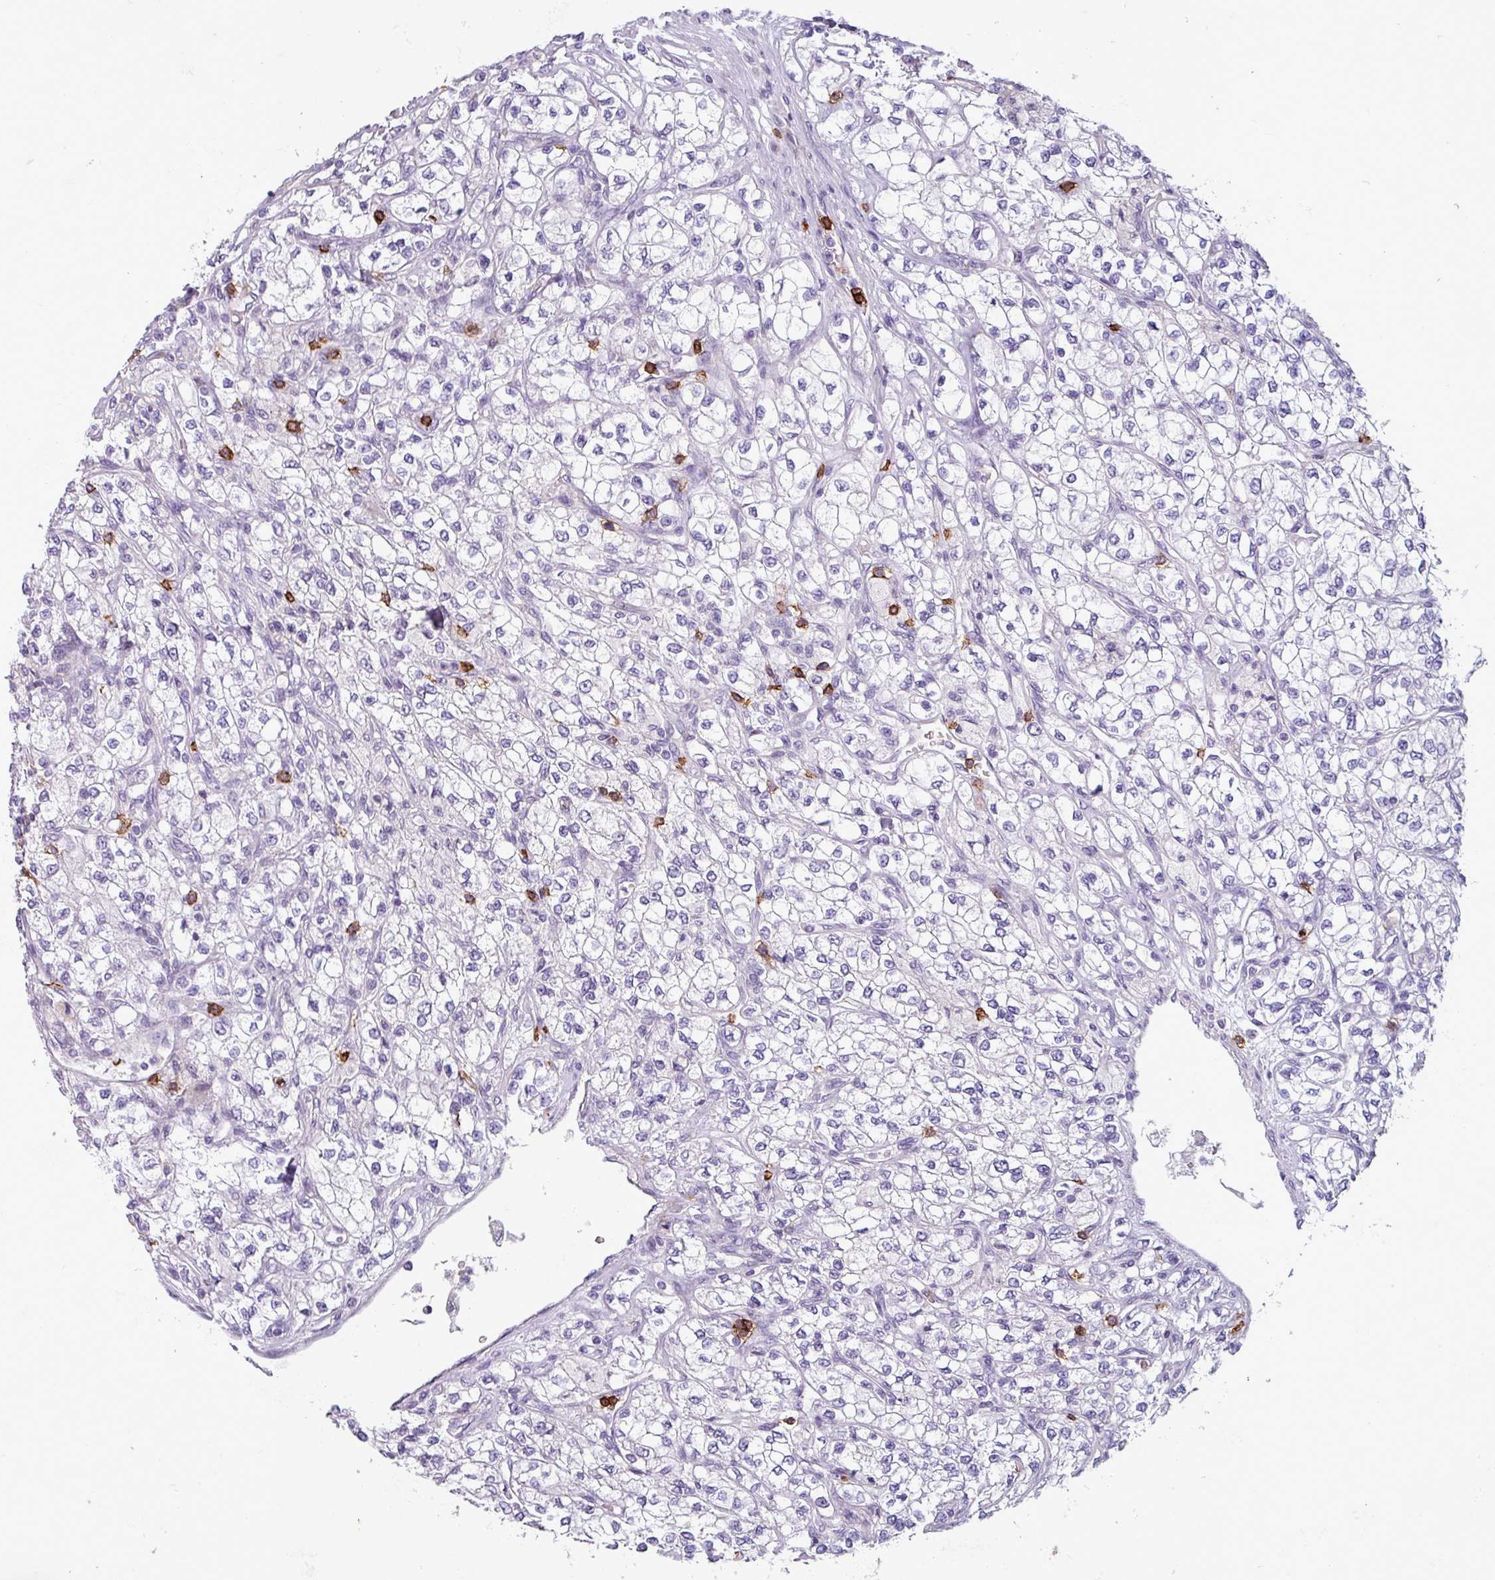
{"staining": {"intensity": "weak", "quantity": "<25%", "location": "cytoplasmic/membranous"}, "tissue": "renal cancer", "cell_type": "Tumor cells", "image_type": "cancer", "snomed": [{"axis": "morphology", "description": "Adenocarcinoma, NOS"}, {"axis": "topography", "description": "Kidney"}], "caption": "An immunohistochemistry (IHC) micrograph of renal adenocarcinoma is shown. There is no staining in tumor cells of renal adenocarcinoma.", "gene": "CD8A", "patient": {"sex": "male", "age": 80}}